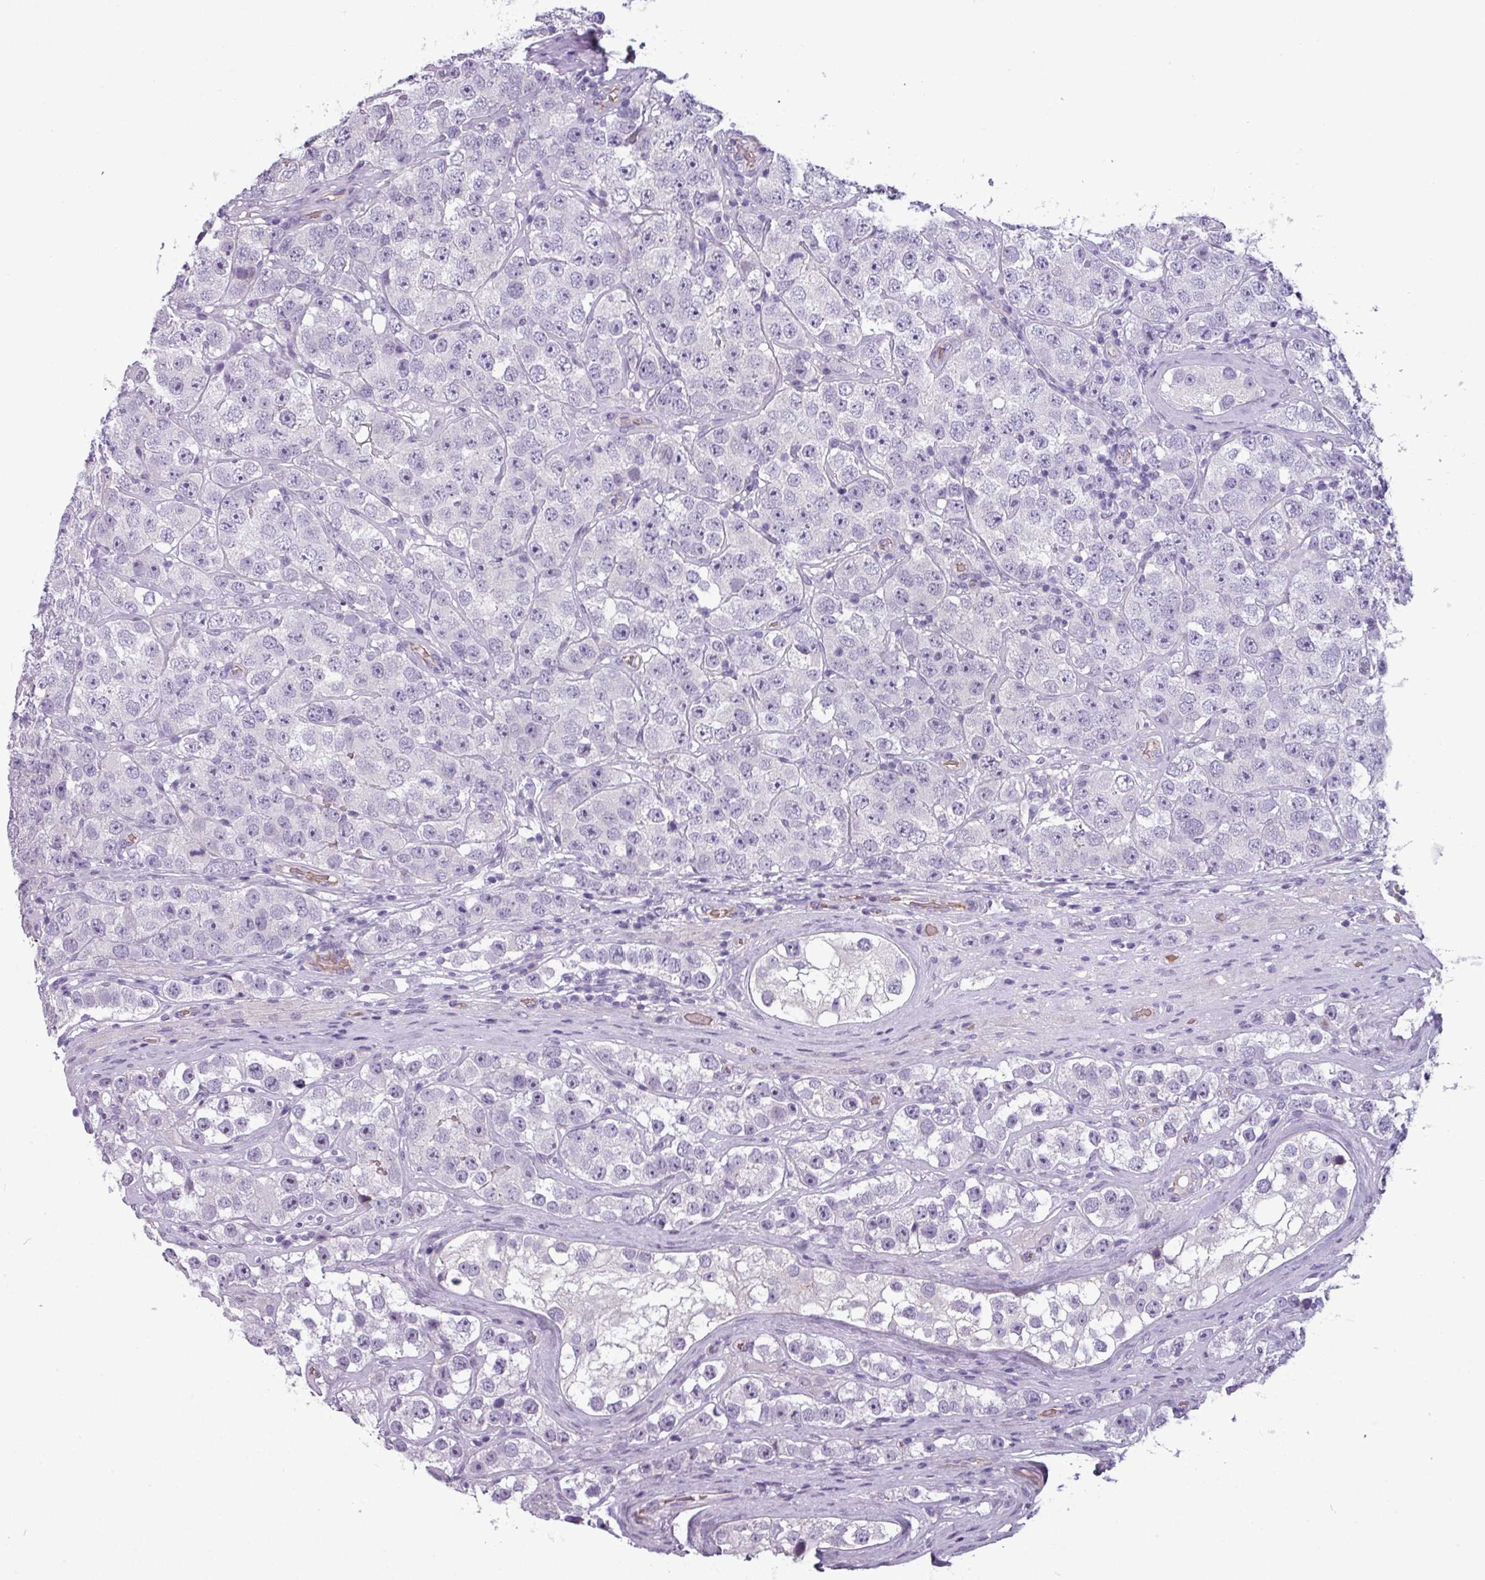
{"staining": {"intensity": "negative", "quantity": "none", "location": "none"}, "tissue": "testis cancer", "cell_type": "Tumor cells", "image_type": "cancer", "snomed": [{"axis": "morphology", "description": "Seminoma, NOS"}, {"axis": "topography", "description": "Testis"}], "caption": "High power microscopy histopathology image of an immunohistochemistry micrograph of testis seminoma, revealing no significant expression in tumor cells.", "gene": "AREL1", "patient": {"sex": "male", "age": 28}}